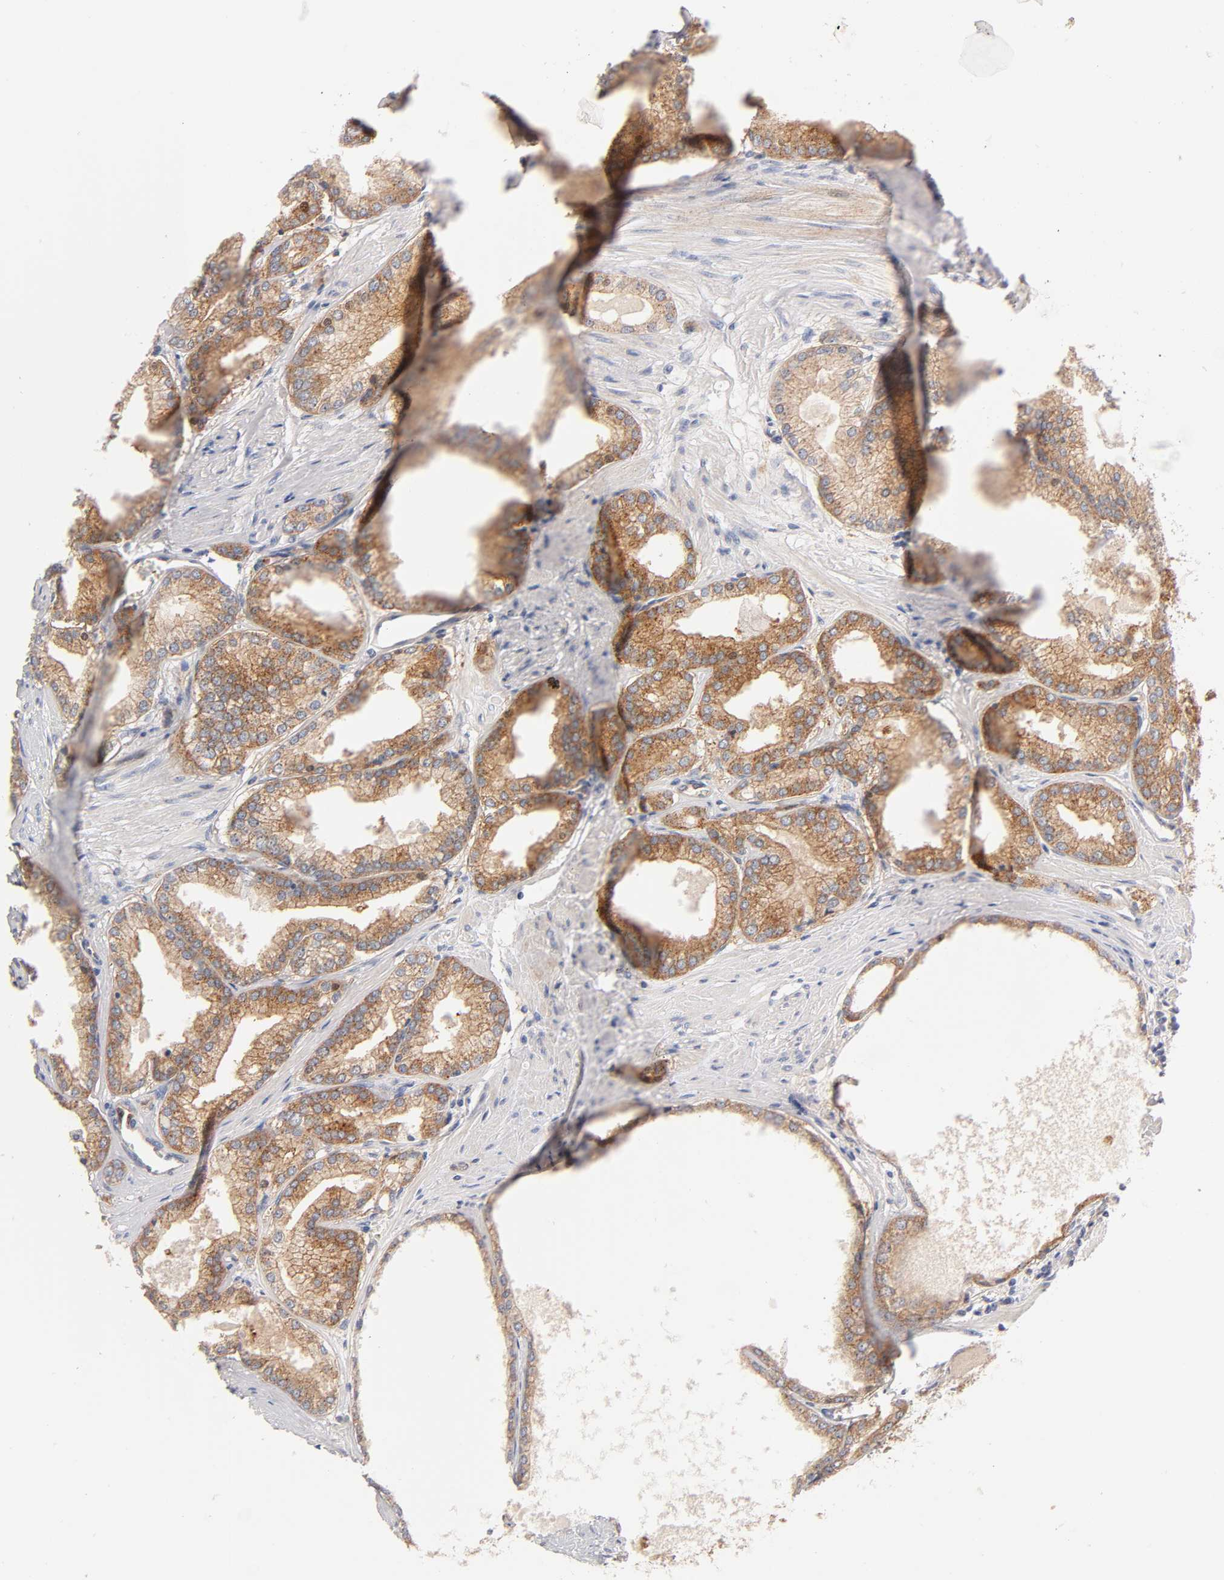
{"staining": {"intensity": "moderate", "quantity": ">75%", "location": "cytoplasmic/membranous"}, "tissue": "prostate cancer", "cell_type": "Tumor cells", "image_type": "cancer", "snomed": [{"axis": "morphology", "description": "Adenocarcinoma, High grade"}, {"axis": "topography", "description": "Prostate"}], "caption": "Immunohistochemical staining of prostate cancer (high-grade adenocarcinoma) shows medium levels of moderate cytoplasmic/membranous expression in about >75% of tumor cells. Nuclei are stained in blue.", "gene": "CD2AP", "patient": {"sex": "male", "age": 61}}